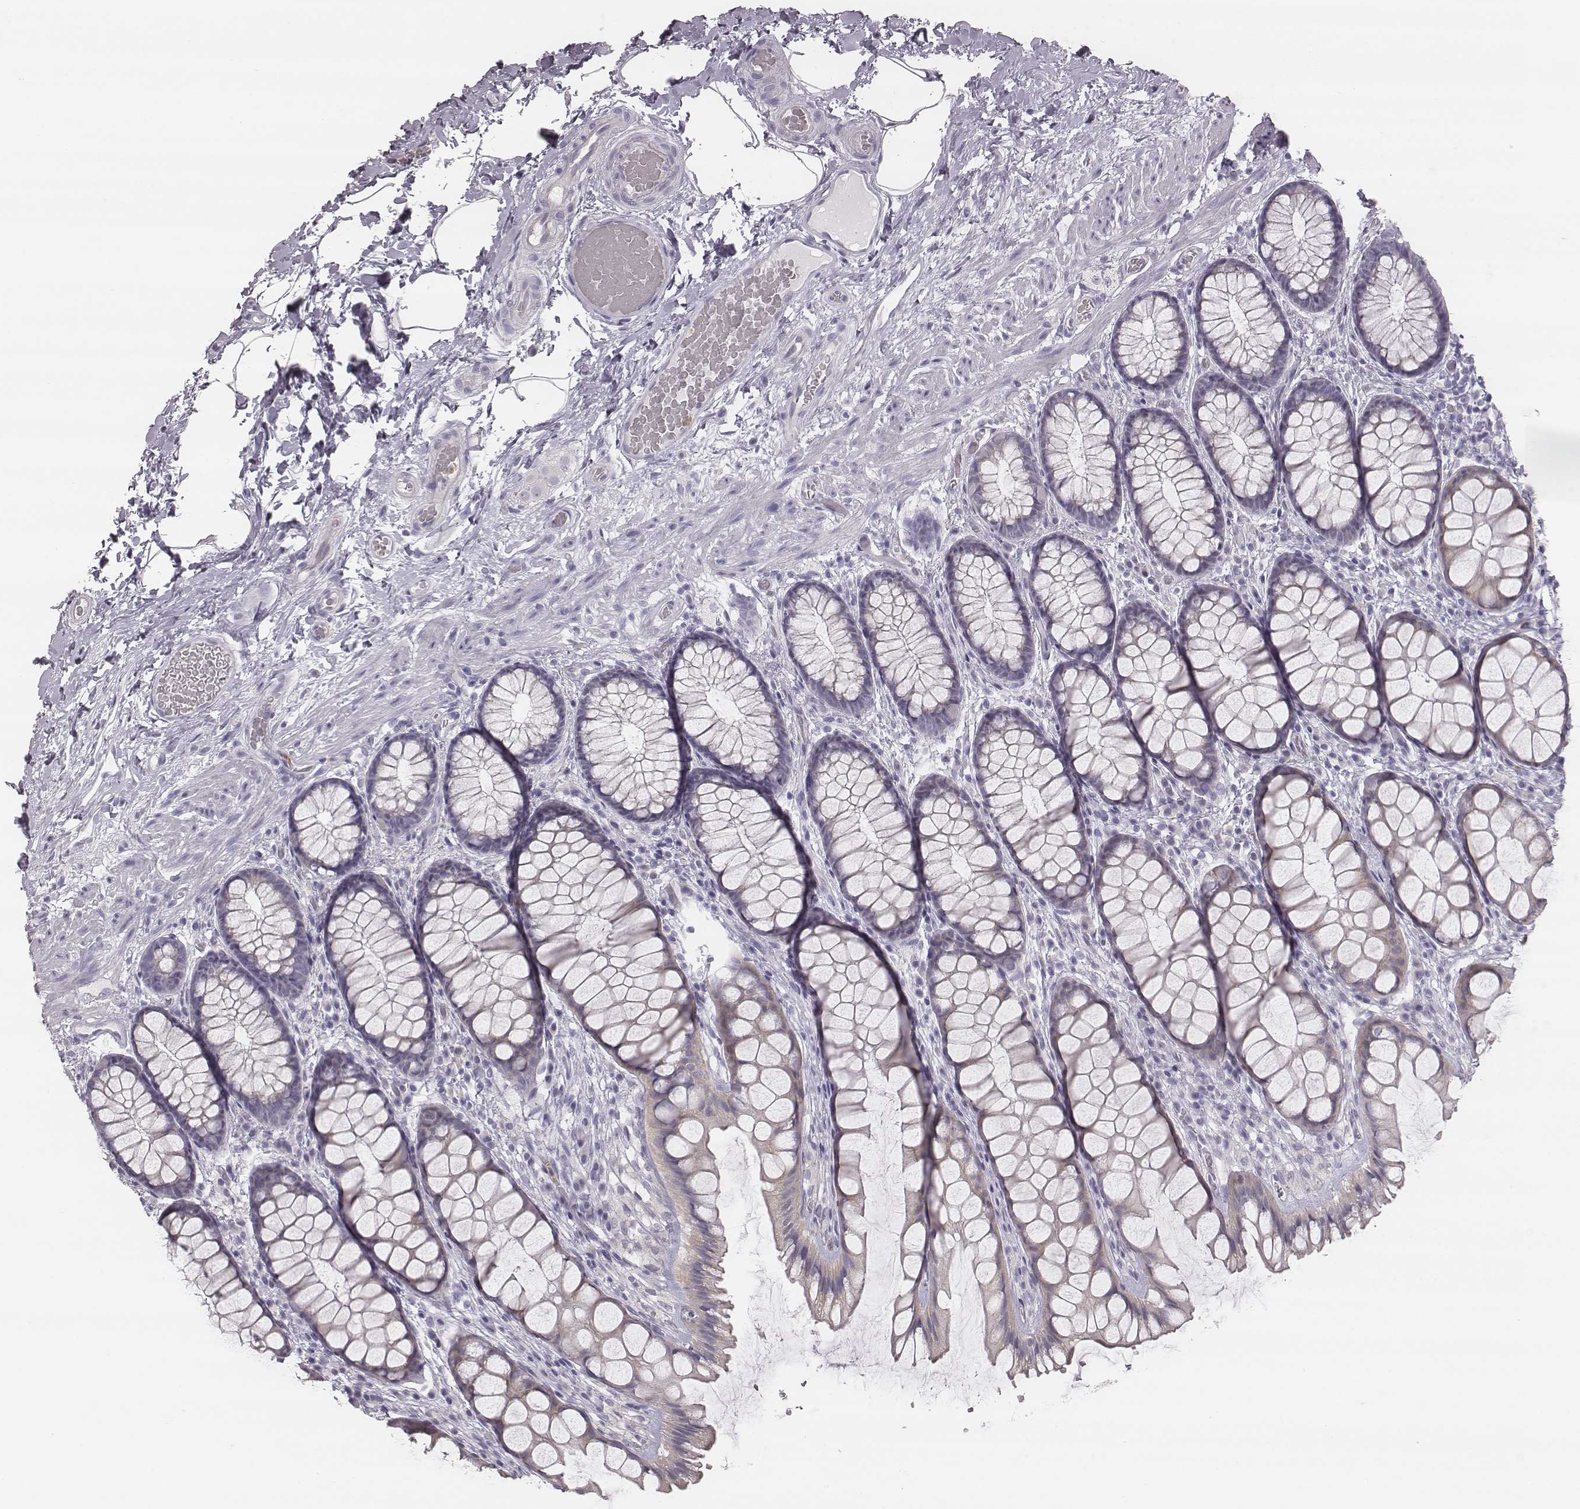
{"staining": {"intensity": "negative", "quantity": "none", "location": "none"}, "tissue": "rectum", "cell_type": "Glandular cells", "image_type": "normal", "snomed": [{"axis": "morphology", "description": "Normal tissue, NOS"}, {"axis": "topography", "description": "Rectum"}], "caption": "Immunohistochemical staining of unremarkable human rectum demonstrates no significant positivity in glandular cells.", "gene": "KCNJ12", "patient": {"sex": "female", "age": 62}}